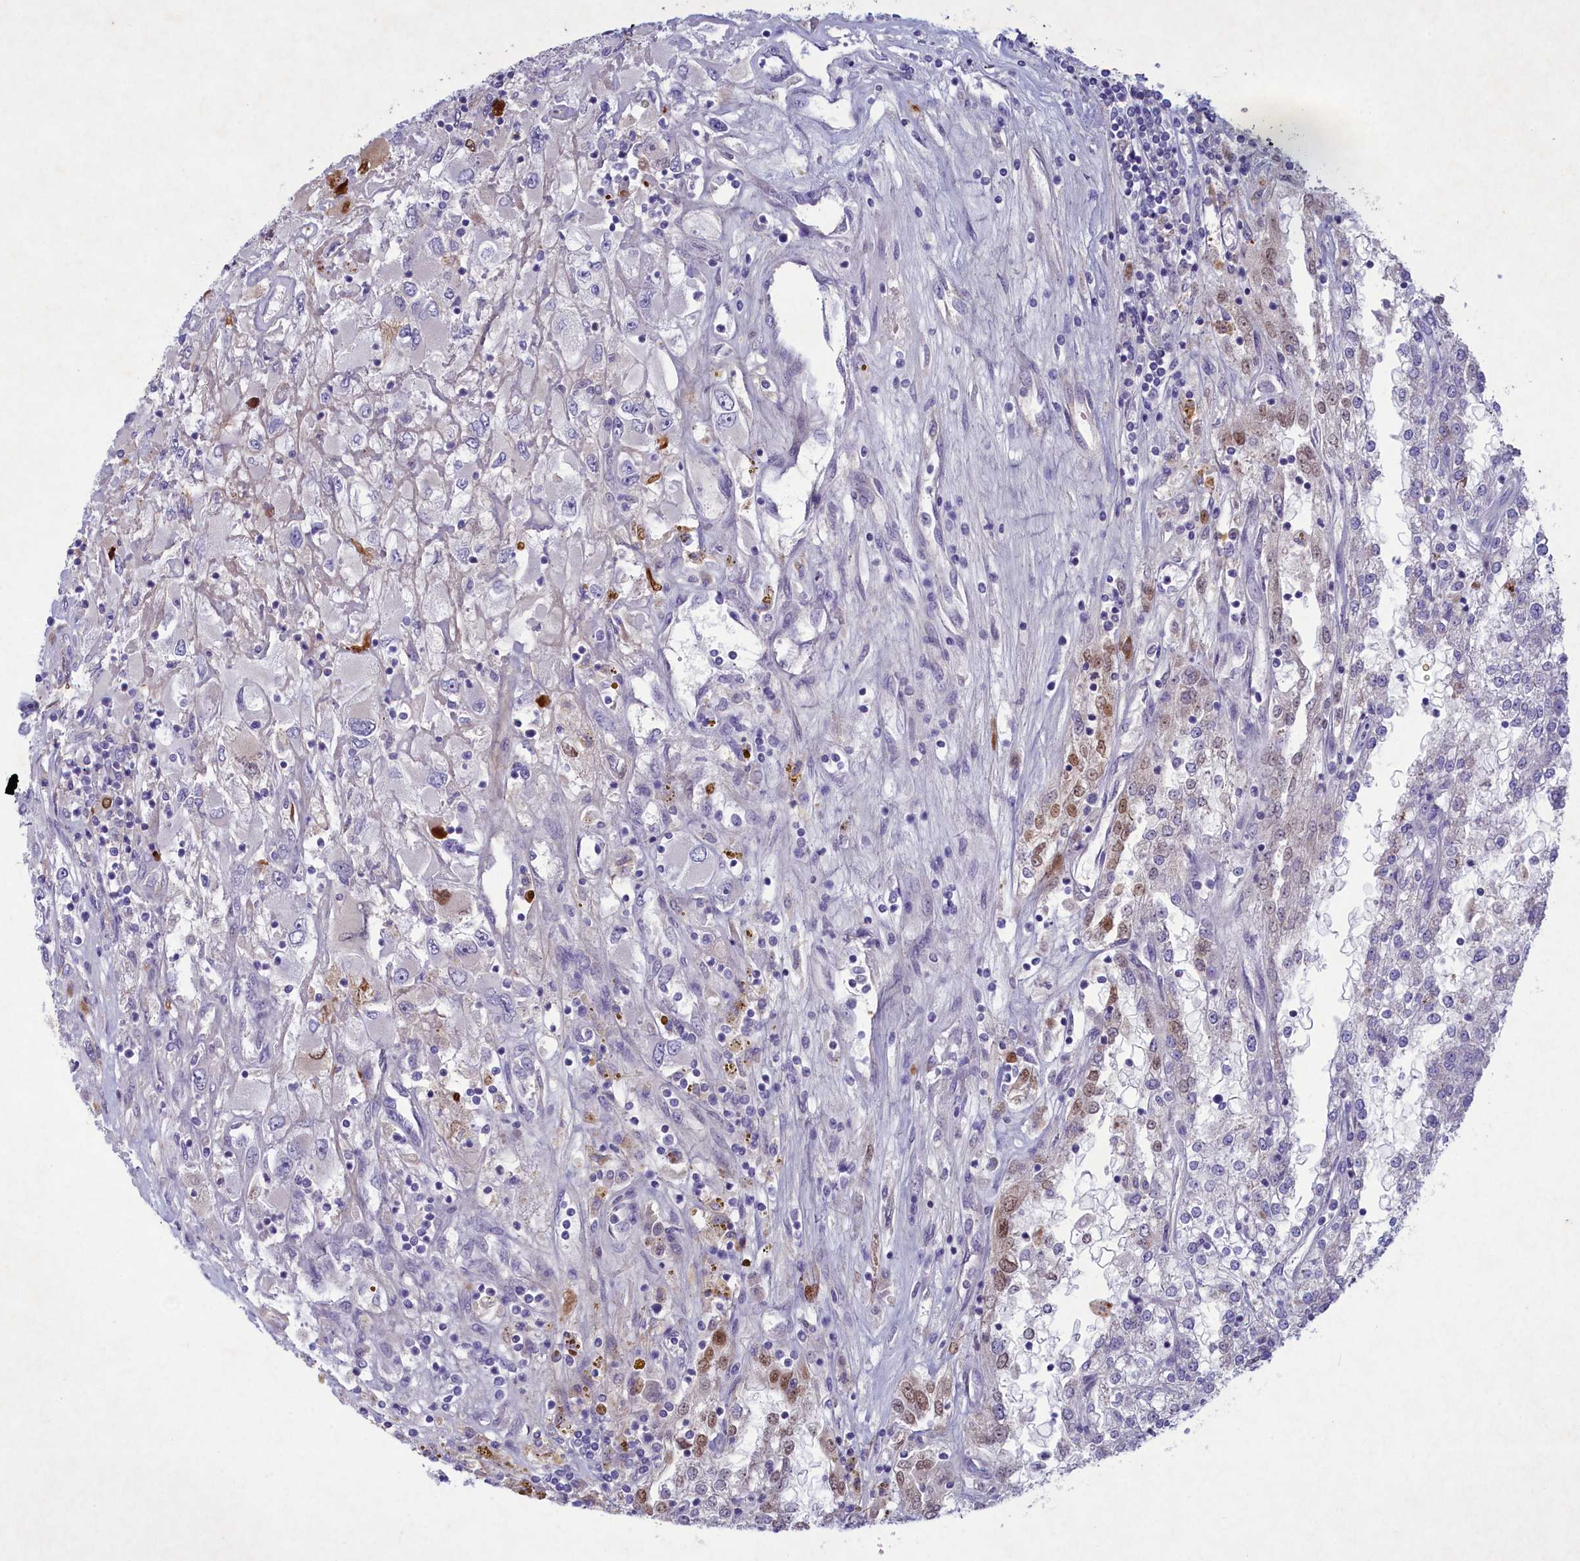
{"staining": {"intensity": "negative", "quantity": "none", "location": "none"}, "tissue": "renal cancer", "cell_type": "Tumor cells", "image_type": "cancer", "snomed": [{"axis": "morphology", "description": "Adenocarcinoma, NOS"}, {"axis": "topography", "description": "Kidney"}], "caption": "High power microscopy image of an IHC histopathology image of renal cancer, revealing no significant positivity in tumor cells.", "gene": "PLEKHG6", "patient": {"sex": "female", "age": 52}}